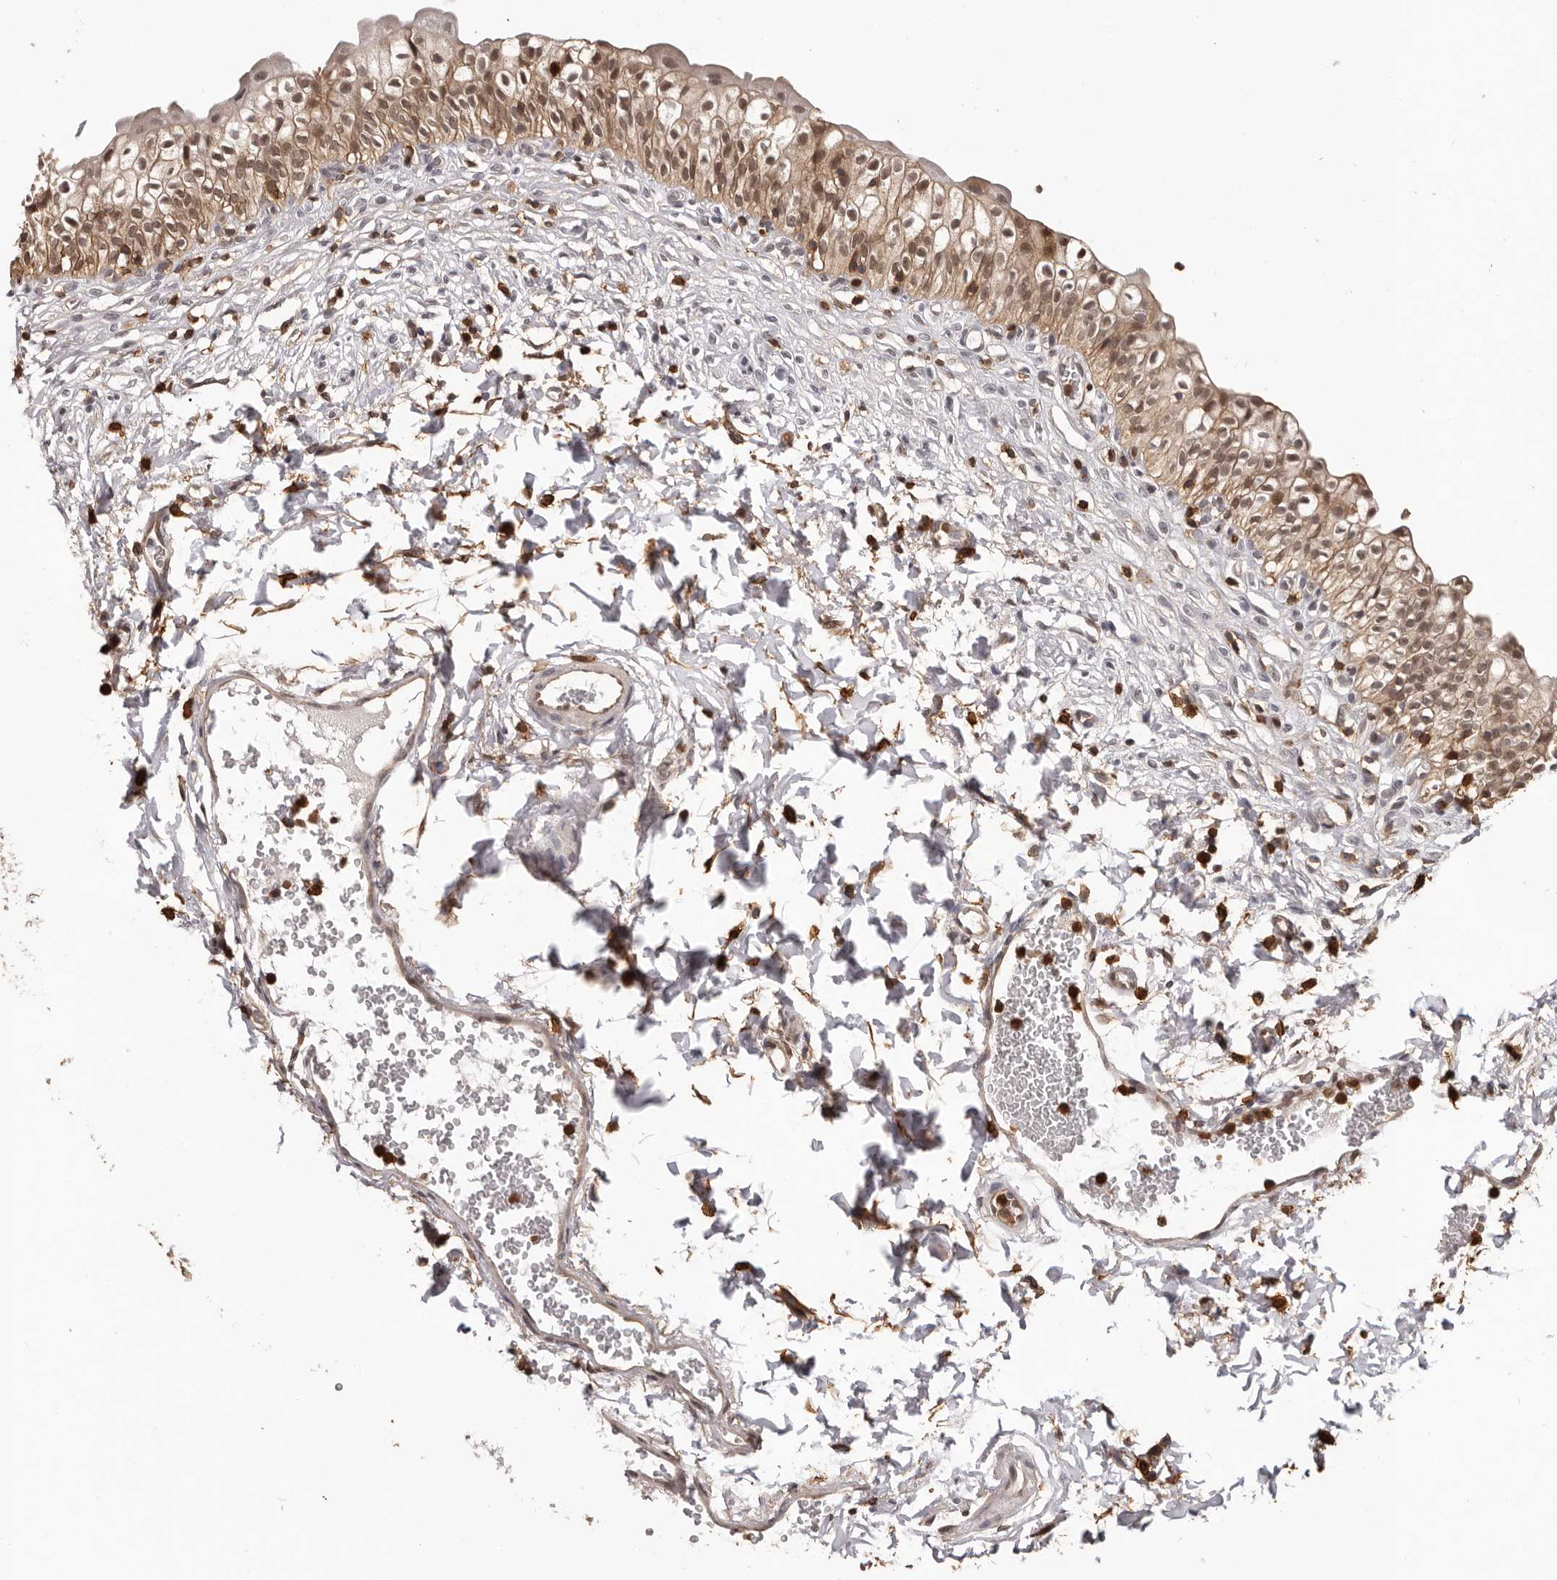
{"staining": {"intensity": "moderate", "quantity": ">75%", "location": "cytoplasmic/membranous,nuclear"}, "tissue": "urinary bladder", "cell_type": "Urothelial cells", "image_type": "normal", "snomed": [{"axis": "morphology", "description": "Normal tissue, NOS"}, {"axis": "topography", "description": "Urinary bladder"}], "caption": "Protein expression analysis of unremarkable human urinary bladder reveals moderate cytoplasmic/membranous,nuclear staining in about >75% of urothelial cells. (DAB IHC with brightfield microscopy, high magnification).", "gene": "PRR12", "patient": {"sex": "male", "age": 55}}